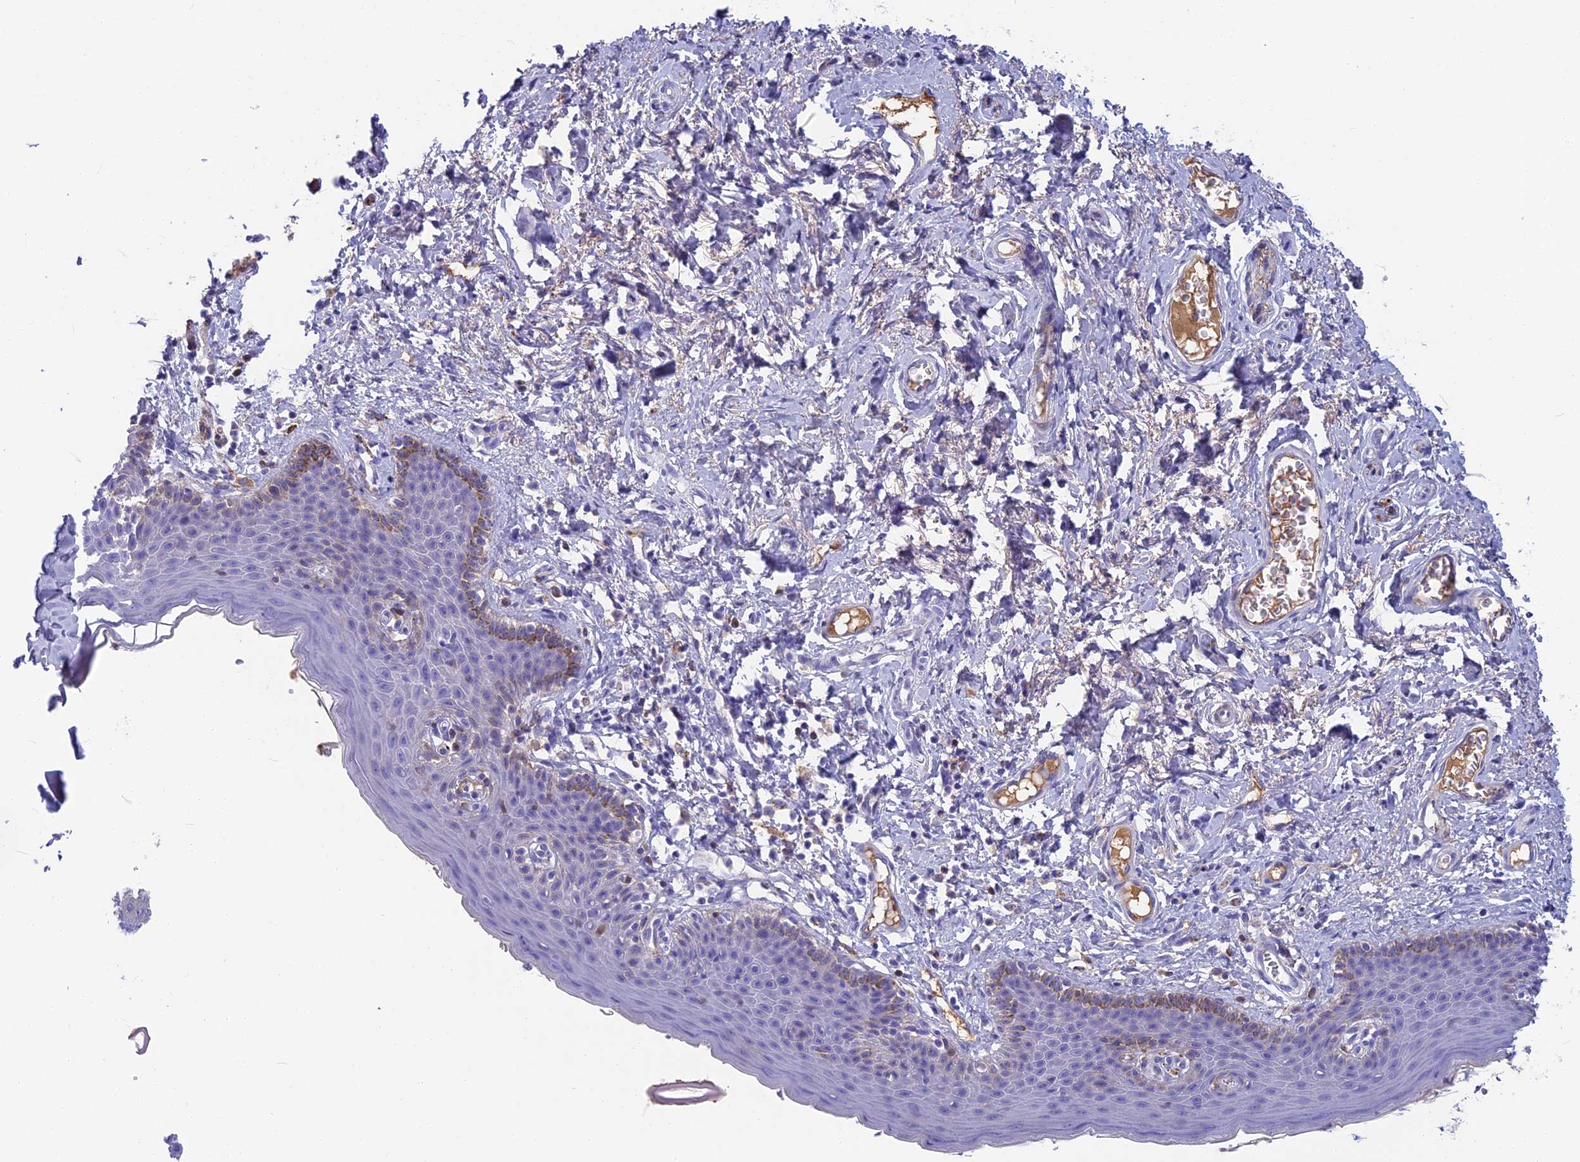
{"staining": {"intensity": "moderate", "quantity": "<25%", "location": "cytoplasmic/membranous"}, "tissue": "skin", "cell_type": "Epidermal cells", "image_type": "normal", "snomed": [{"axis": "morphology", "description": "Normal tissue, NOS"}, {"axis": "topography", "description": "Vulva"}], "caption": "This is an image of immunohistochemistry (IHC) staining of unremarkable skin, which shows moderate positivity in the cytoplasmic/membranous of epidermal cells.", "gene": "SNAP91", "patient": {"sex": "female", "age": 66}}